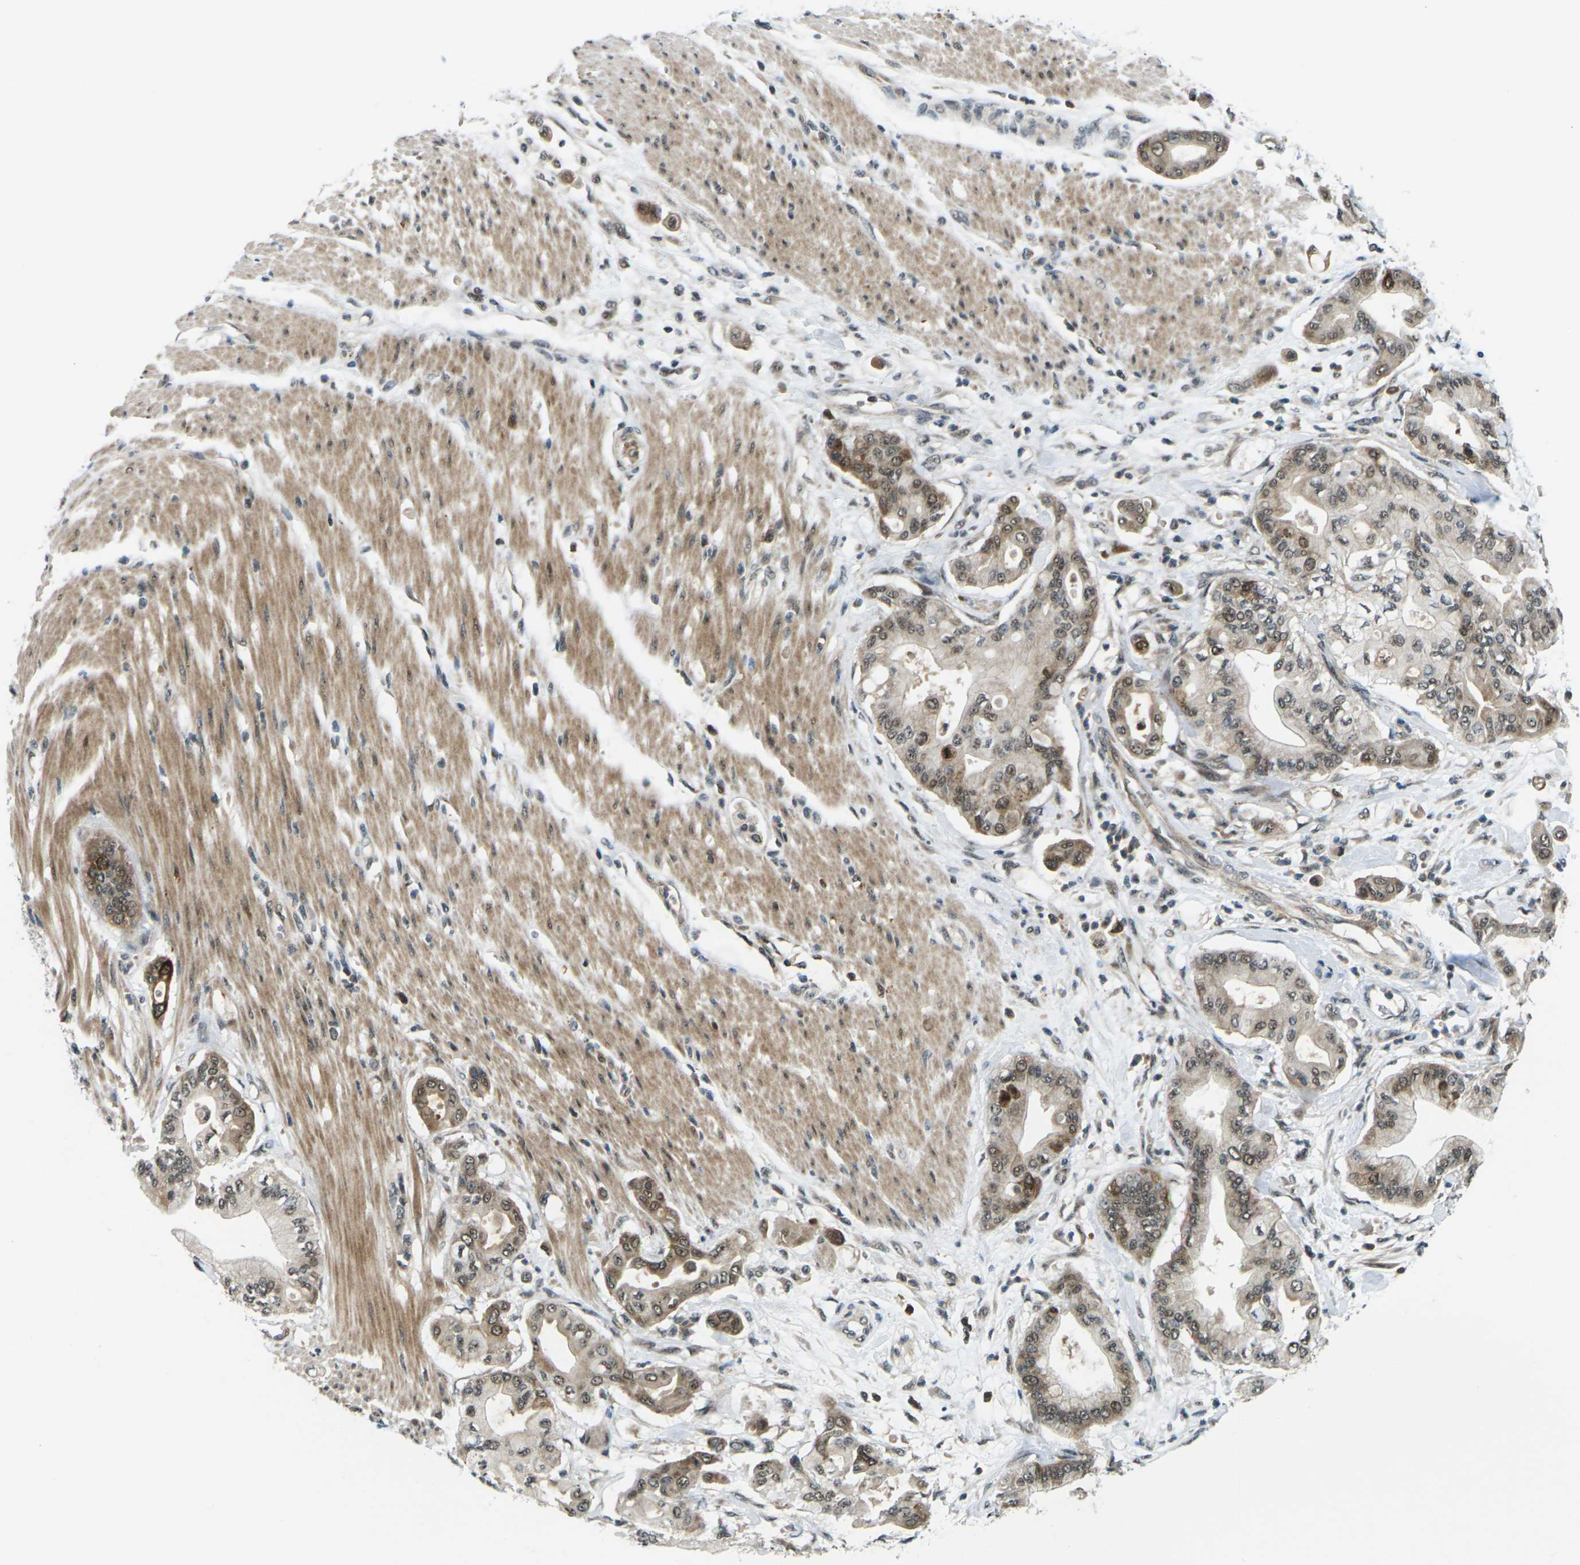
{"staining": {"intensity": "moderate", "quantity": ">75%", "location": "cytoplasmic/membranous,nuclear"}, "tissue": "pancreatic cancer", "cell_type": "Tumor cells", "image_type": "cancer", "snomed": [{"axis": "morphology", "description": "Adenocarcinoma, NOS"}, {"axis": "morphology", "description": "Adenocarcinoma, metastatic, NOS"}, {"axis": "topography", "description": "Lymph node"}, {"axis": "topography", "description": "Pancreas"}, {"axis": "topography", "description": "Duodenum"}], "caption": "DAB immunohistochemical staining of pancreatic cancer (metastatic adenocarcinoma) demonstrates moderate cytoplasmic/membranous and nuclear protein expression in about >75% of tumor cells.", "gene": "UBE2S", "patient": {"sex": "female", "age": 64}}